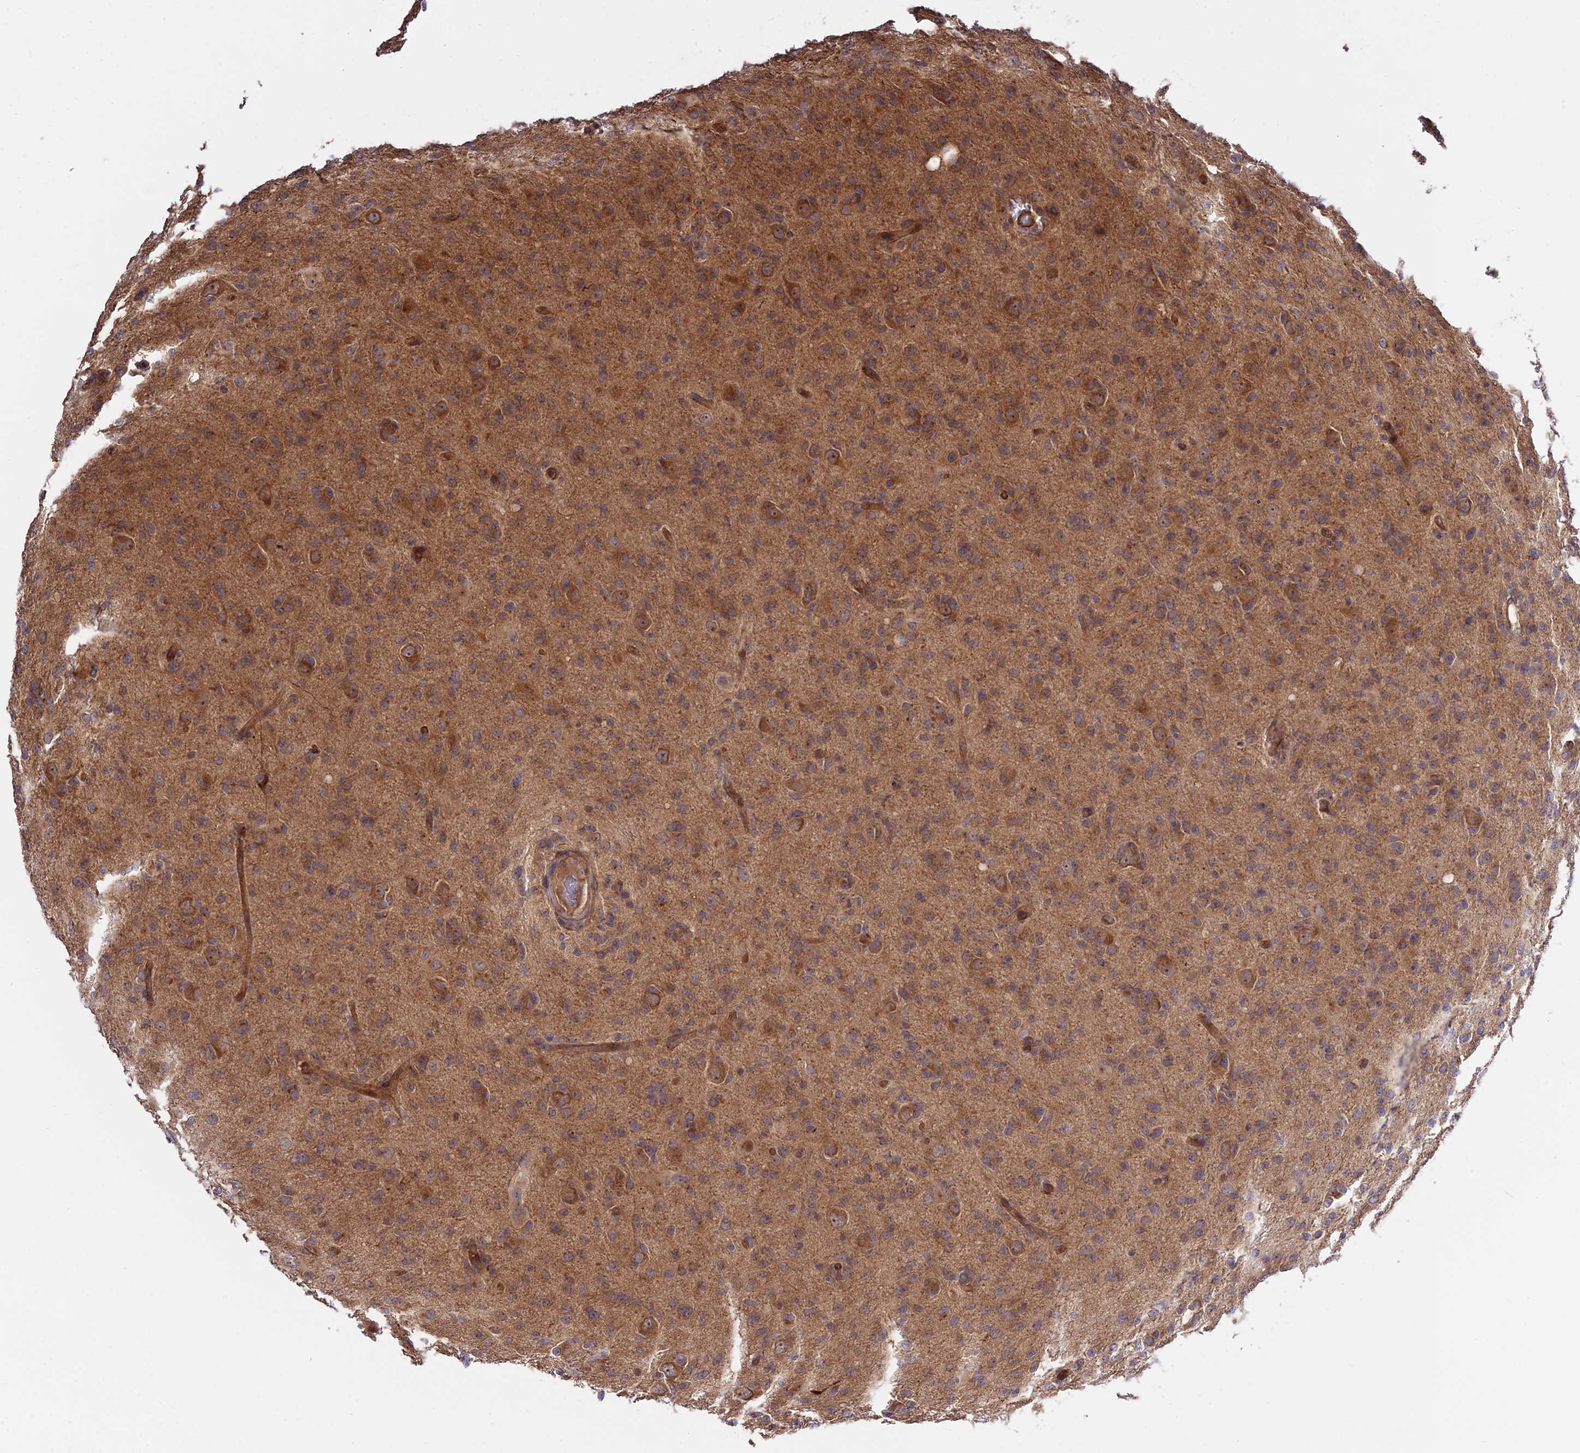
{"staining": {"intensity": "moderate", "quantity": "25%-75%", "location": "cytoplasmic/membranous"}, "tissue": "glioma", "cell_type": "Tumor cells", "image_type": "cancer", "snomed": [{"axis": "morphology", "description": "Glioma, malignant, High grade"}, {"axis": "topography", "description": "Brain"}], "caption": "Immunohistochemical staining of glioma exhibits medium levels of moderate cytoplasmic/membranous protein positivity in approximately 25%-75% of tumor cells. The staining was performed using DAB to visualize the protein expression in brown, while the nuclei were stained in blue with hematoxylin (Magnification: 20x).", "gene": "SMG6", "patient": {"sex": "female", "age": 57}}